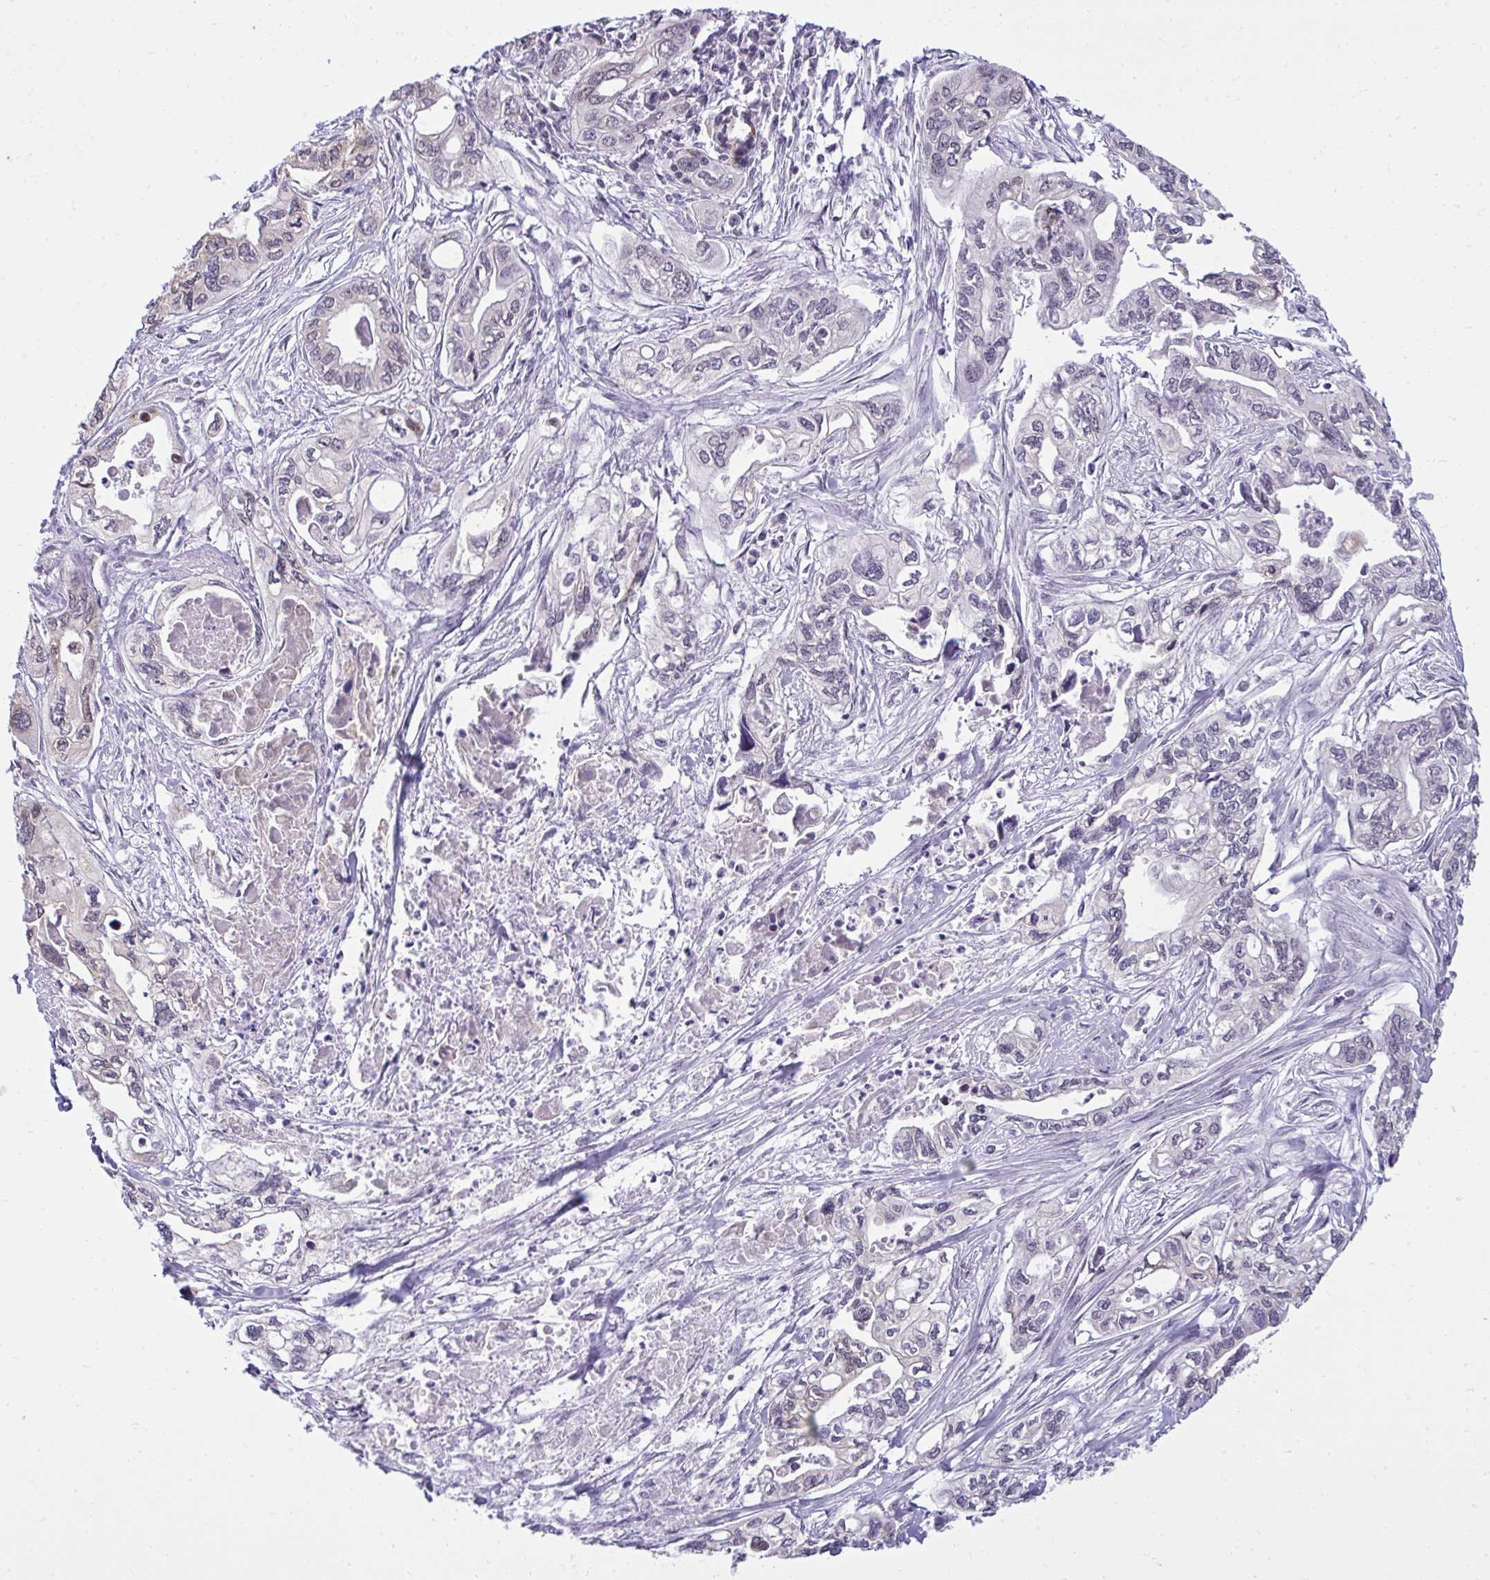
{"staining": {"intensity": "negative", "quantity": "none", "location": "none"}, "tissue": "pancreatic cancer", "cell_type": "Tumor cells", "image_type": "cancer", "snomed": [{"axis": "morphology", "description": "Adenocarcinoma, NOS"}, {"axis": "topography", "description": "Pancreas"}], "caption": "Immunohistochemistry (IHC) micrograph of pancreatic adenocarcinoma stained for a protein (brown), which reveals no staining in tumor cells.", "gene": "NPPA", "patient": {"sex": "male", "age": 68}}